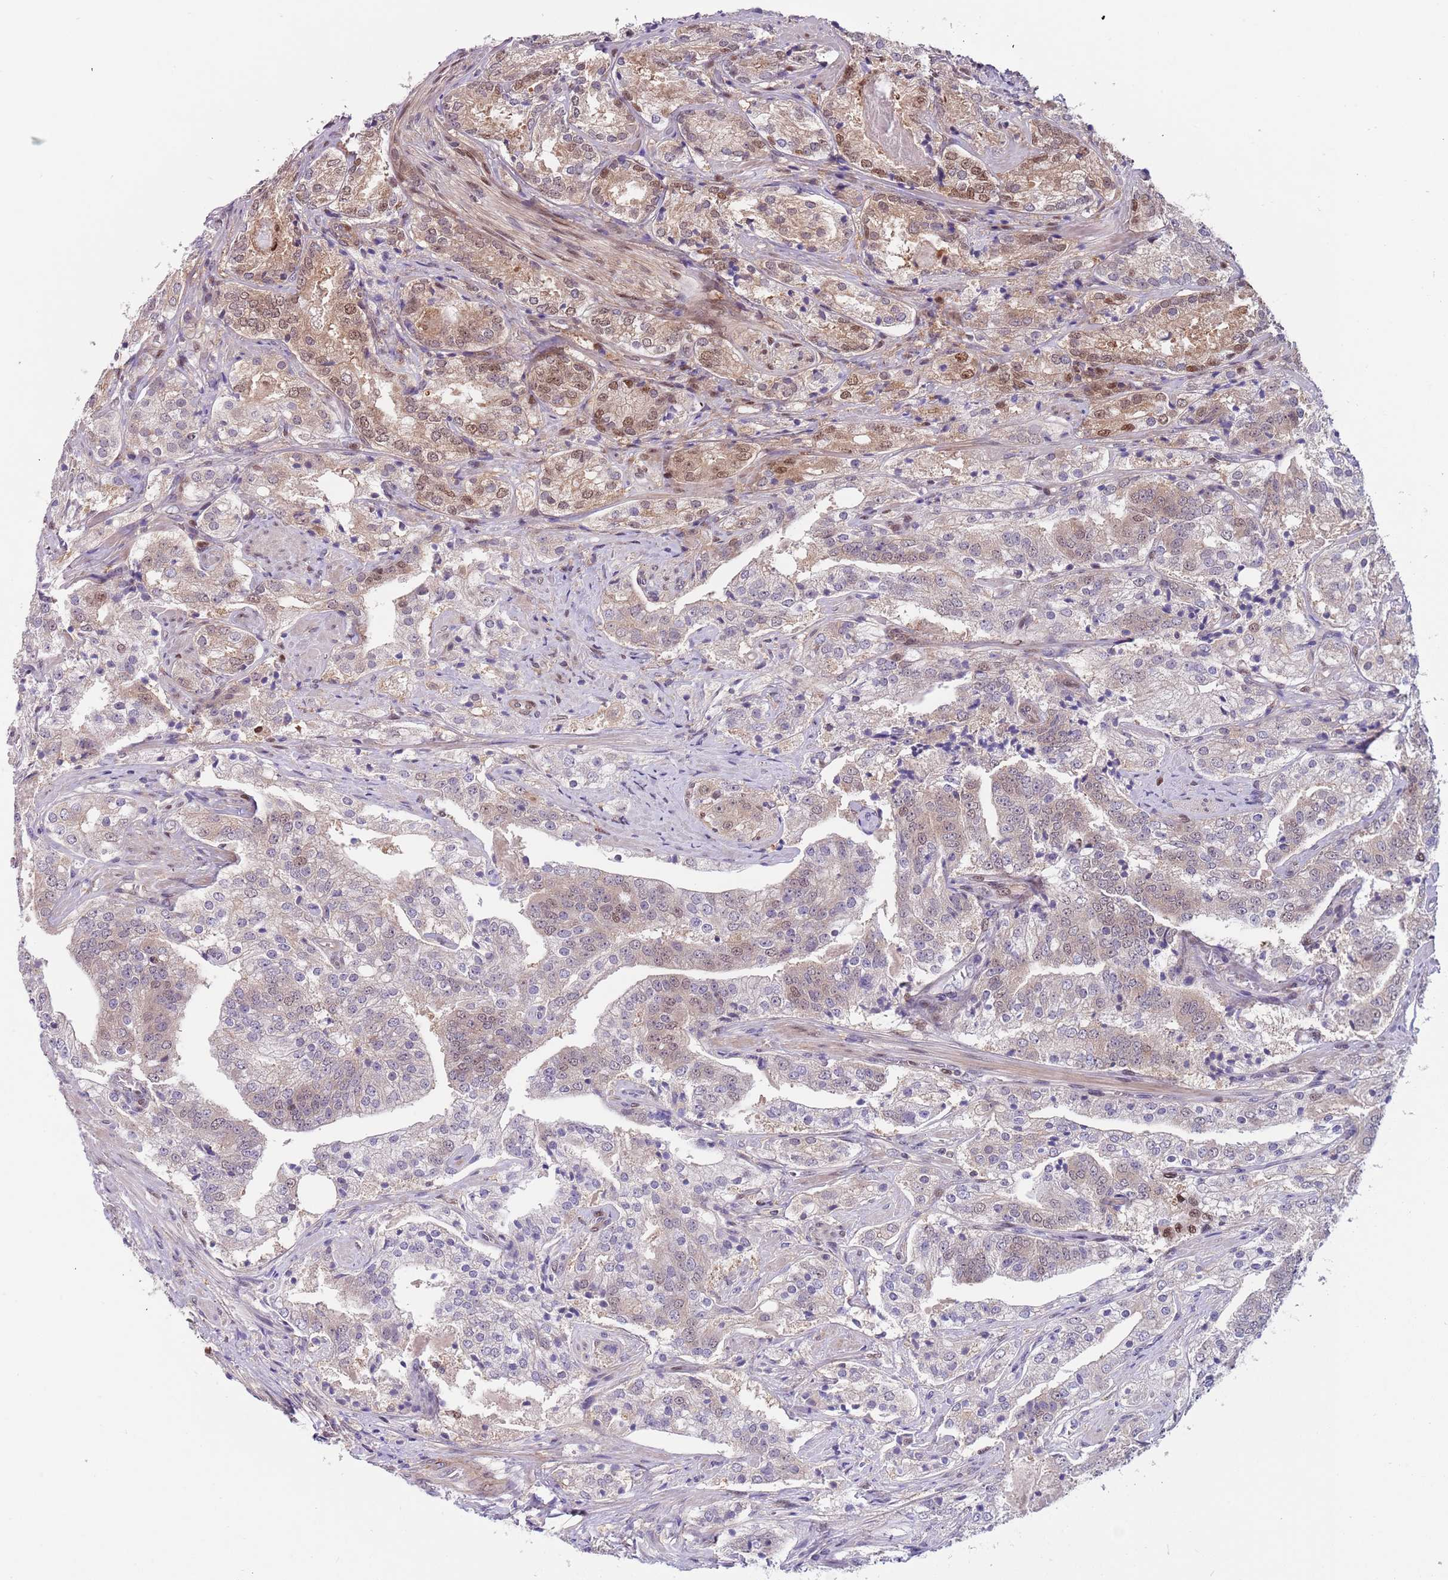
{"staining": {"intensity": "moderate", "quantity": "25%-75%", "location": "cytoplasmic/membranous,nuclear"}, "tissue": "prostate cancer", "cell_type": "Tumor cells", "image_type": "cancer", "snomed": [{"axis": "morphology", "description": "Adenocarcinoma, High grade"}, {"axis": "topography", "description": "Prostate"}], "caption": "Protein analysis of prostate cancer tissue demonstrates moderate cytoplasmic/membranous and nuclear expression in approximately 25%-75% of tumor cells. Nuclei are stained in blue.", "gene": "RMND5B", "patient": {"sex": "male", "age": 63}}